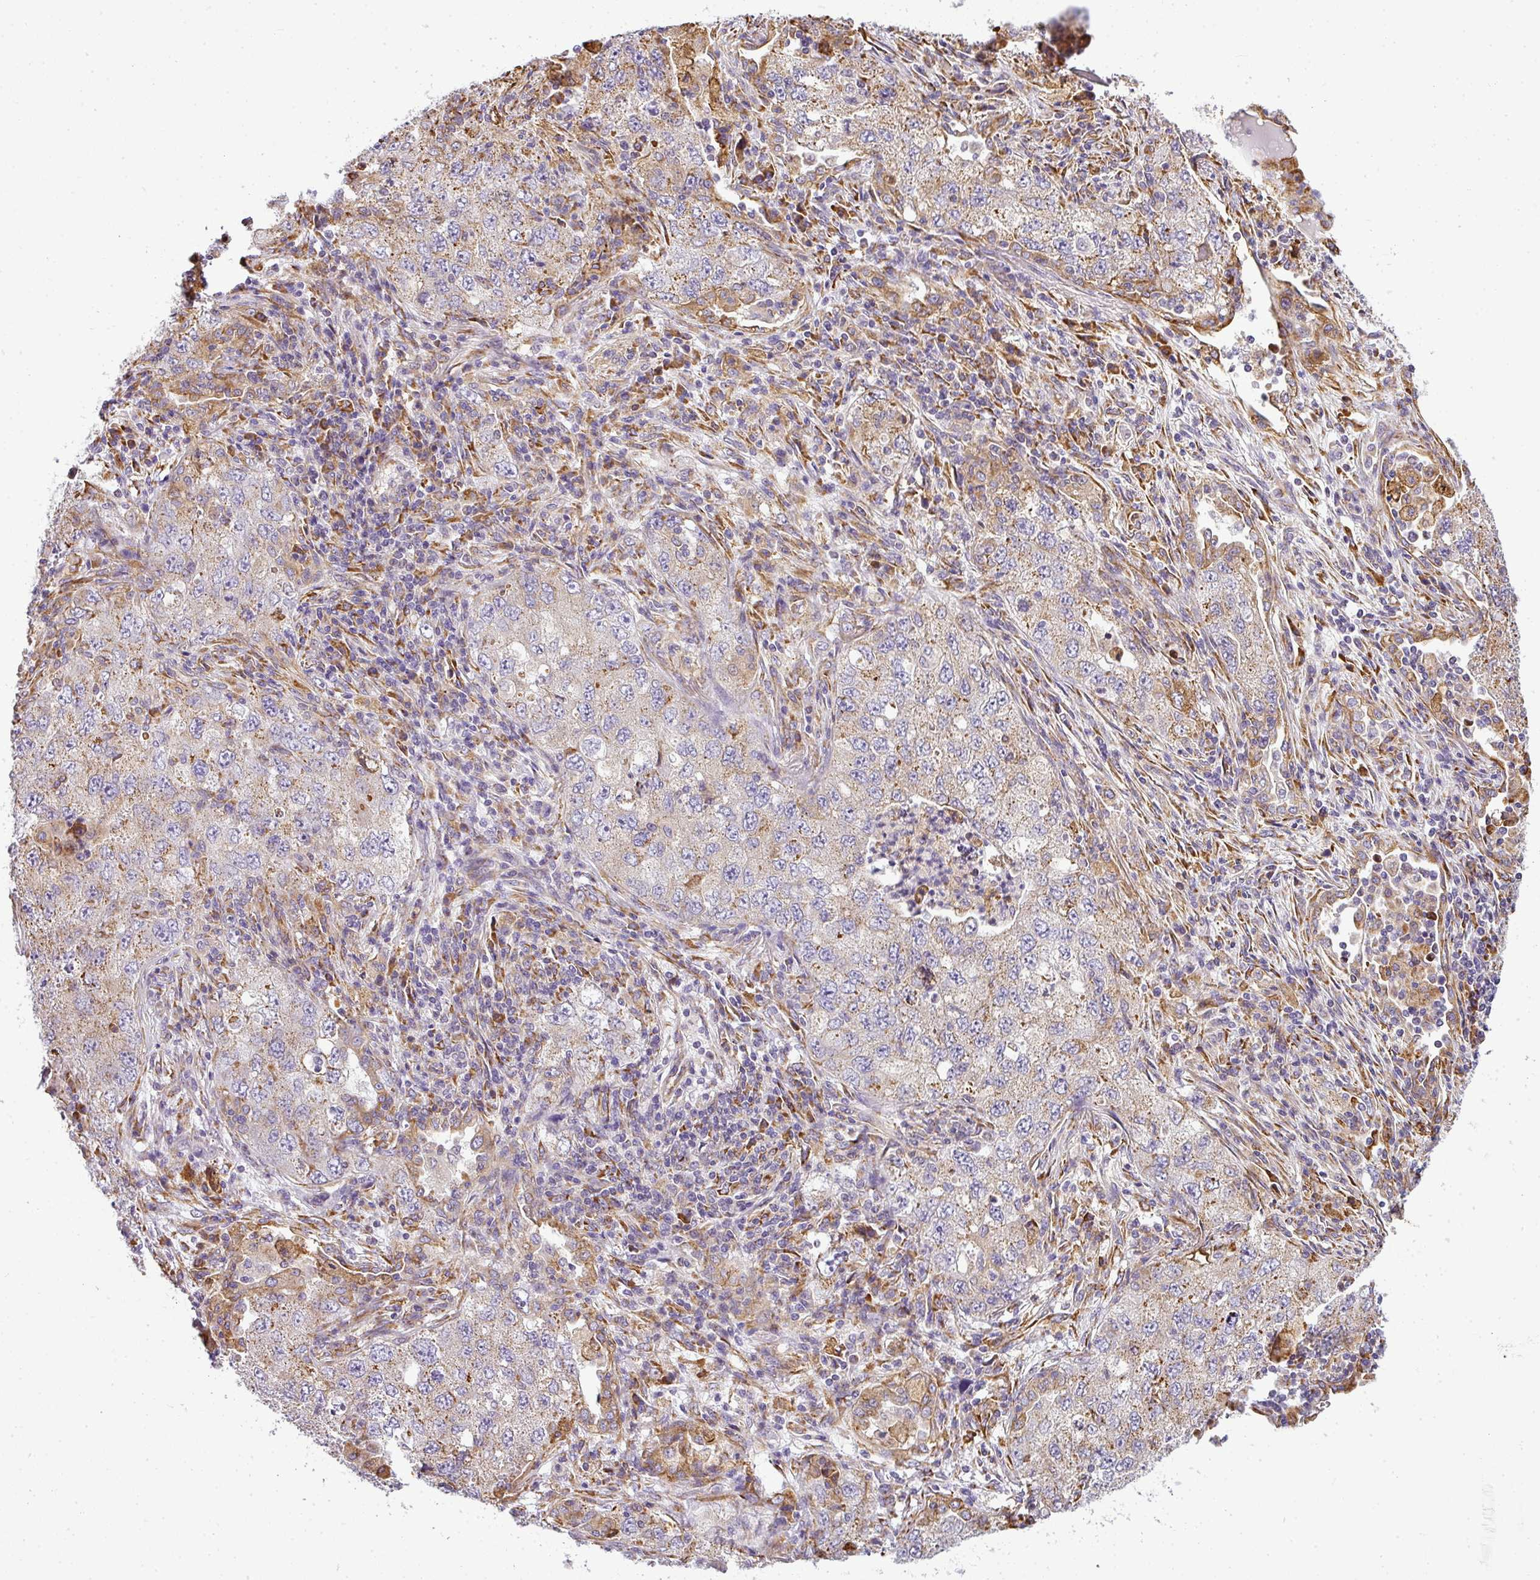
{"staining": {"intensity": "weak", "quantity": "25%-75%", "location": "cytoplasmic/membranous"}, "tissue": "lung cancer", "cell_type": "Tumor cells", "image_type": "cancer", "snomed": [{"axis": "morphology", "description": "Adenocarcinoma, NOS"}, {"axis": "topography", "description": "Lung"}], "caption": "The histopathology image demonstrates a brown stain indicating the presence of a protein in the cytoplasmic/membranous of tumor cells in lung adenocarcinoma.", "gene": "ANKRD18A", "patient": {"sex": "female", "age": 57}}